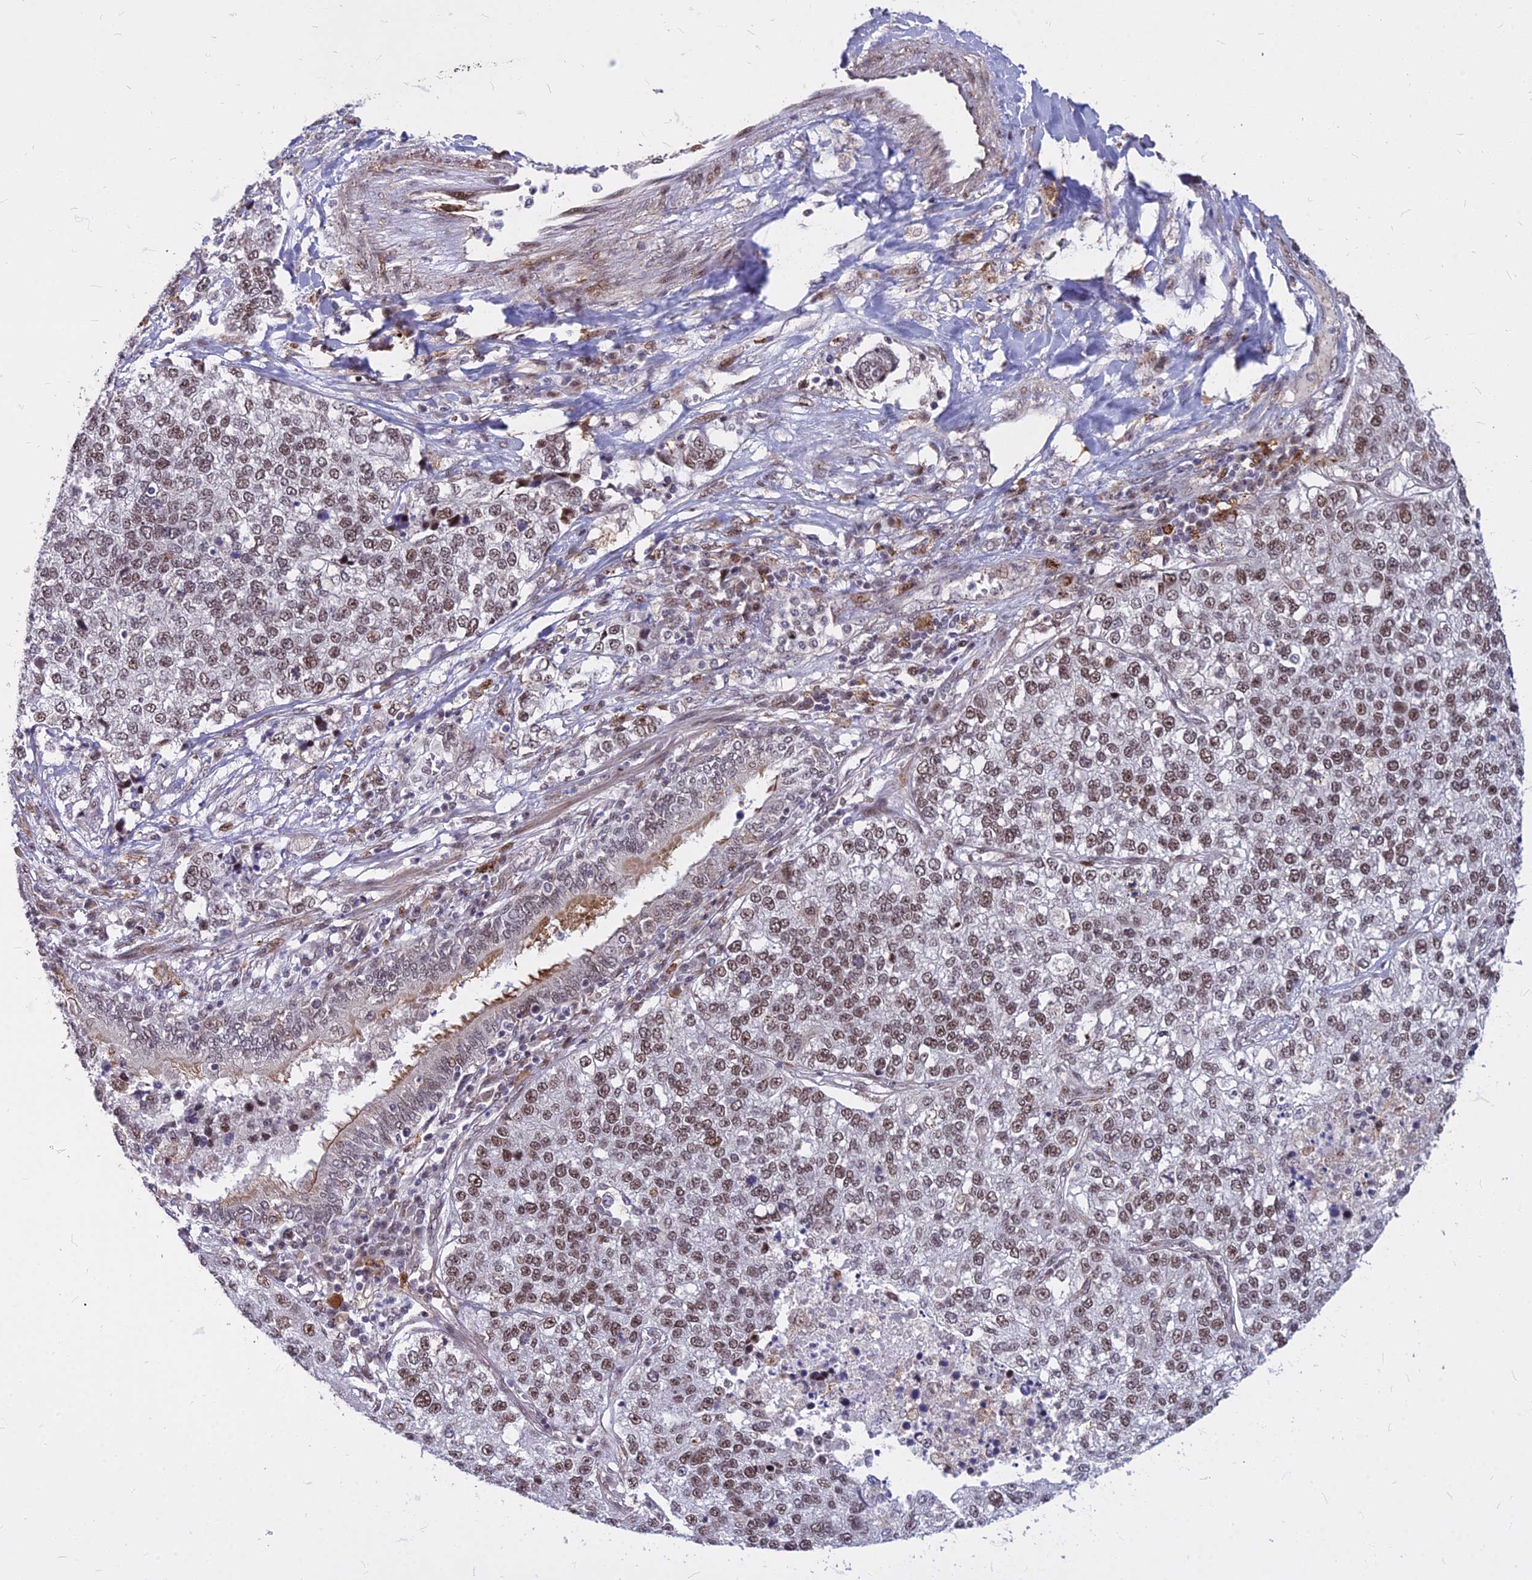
{"staining": {"intensity": "moderate", "quantity": ">75%", "location": "nuclear"}, "tissue": "lung cancer", "cell_type": "Tumor cells", "image_type": "cancer", "snomed": [{"axis": "morphology", "description": "Adenocarcinoma, NOS"}, {"axis": "topography", "description": "Lung"}], "caption": "A high-resolution image shows immunohistochemistry (IHC) staining of lung cancer (adenocarcinoma), which displays moderate nuclear expression in about >75% of tumor cells. (DAB IHC, brown staining for protein, blue staining for nuclei).", "gene": "ALG10", "patient": {"sex": "male", "age": 49}}